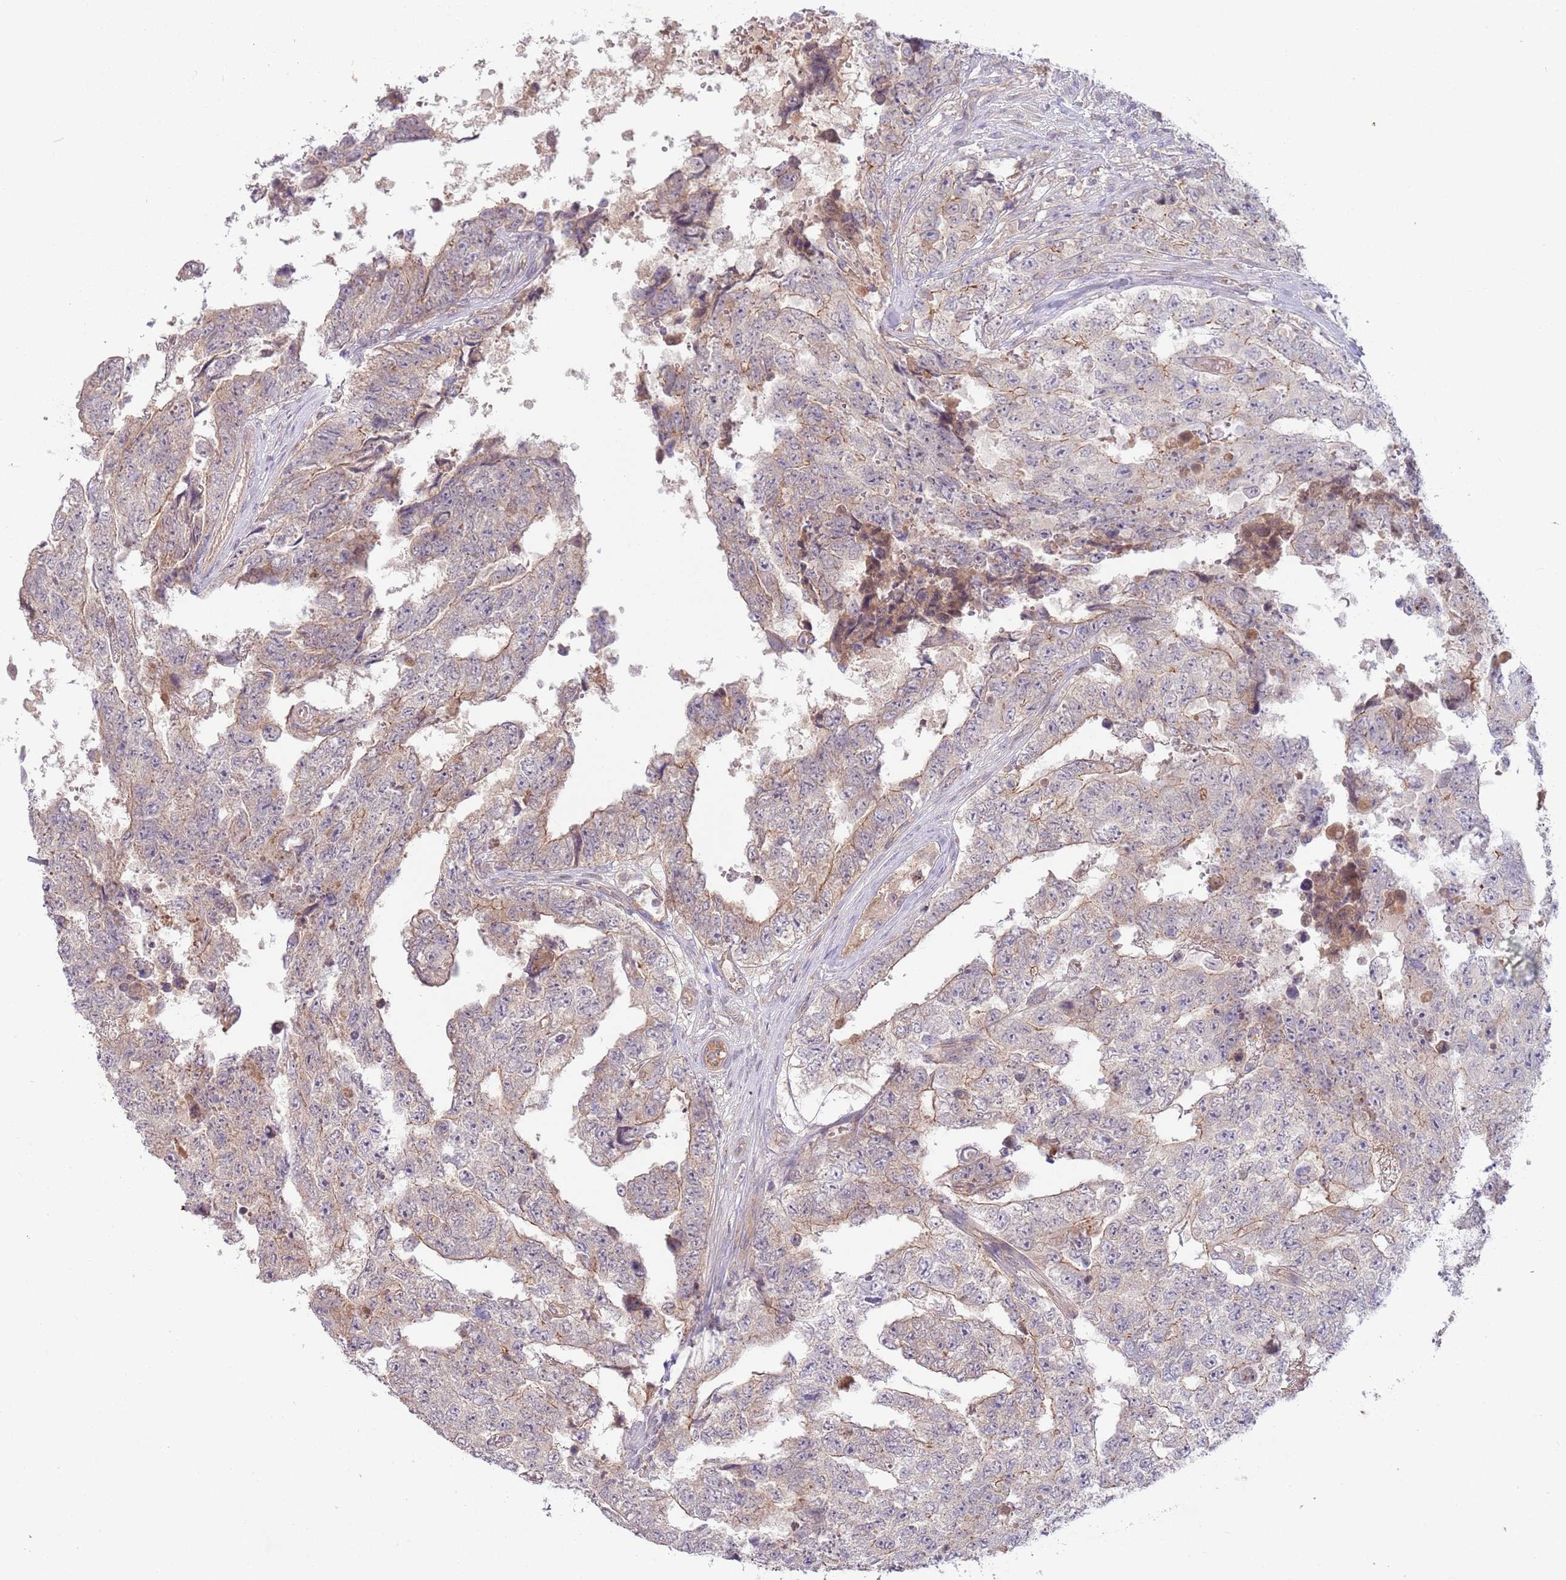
{"staining": {"intensity": "weak", "quantity": "<25%", "location": "cytoplasmic/membranous"}, "tissue": "testis cancer", "cell_type": "Tumor cells", "image_type": "cancer", "snomed": [{"axis": "morphology", "description": "Carcinoma, Embryonal, NOS"}, {"axis": "topography", "description": "Testis"}], "caption": "Tumor cells show no significant protein expression in testis cancer. The staining is performed using DAB (3,3'-diaminobenzidine) brown chromogen with nuclei counter-stained in using hematoxylin.", "gene": "SAV1", "patient": {"sex": "male", "age": 25}}